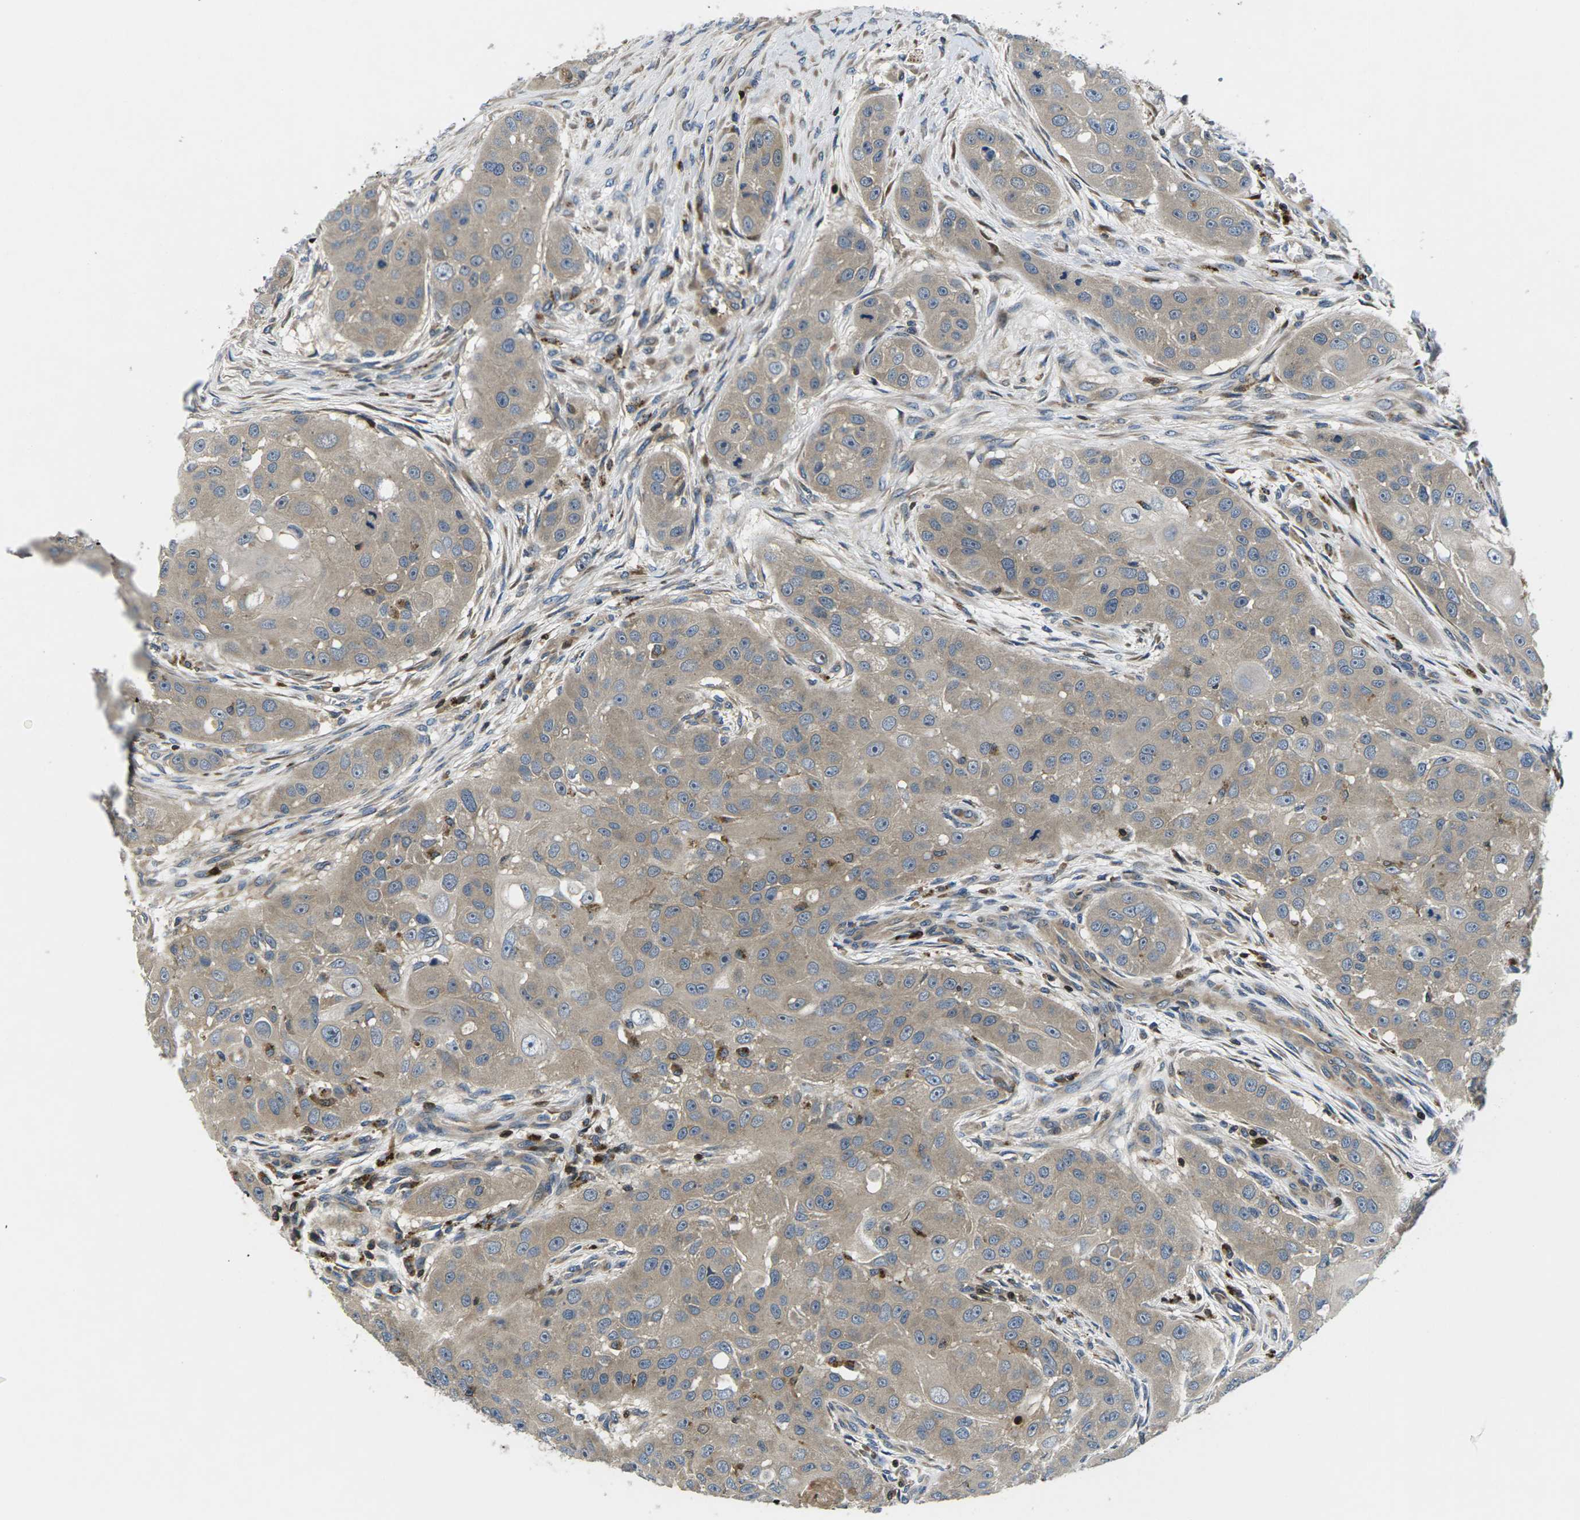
{"staining": {"intensity": "moderate", "quantity": ">75%", "location": "cytoplasmic/membranous"}, "tissue": "head and neck cancer", "cell_type": "Tumor cells", "image_type": "cancer", "snomed": [{"axis": "morphology", "description": "Normal tissue, NOS"}, {"axis": "morphology", "description": "Squamous cell carcinoma, NOS"}, {"axis": "topography", "description": "Skeletal muscle"}, {"axis": "topography", "description": "Head-Neck"}], "caption": "Brown immunohistochemical staining in squamous cell carcinoma (head and neck) demonstrates moderate cytoplasmic/membranous staining in approximately >75% of tumor cells.", "gene": "PLCE1", "patient": {"sex": "male", "age": 51}}